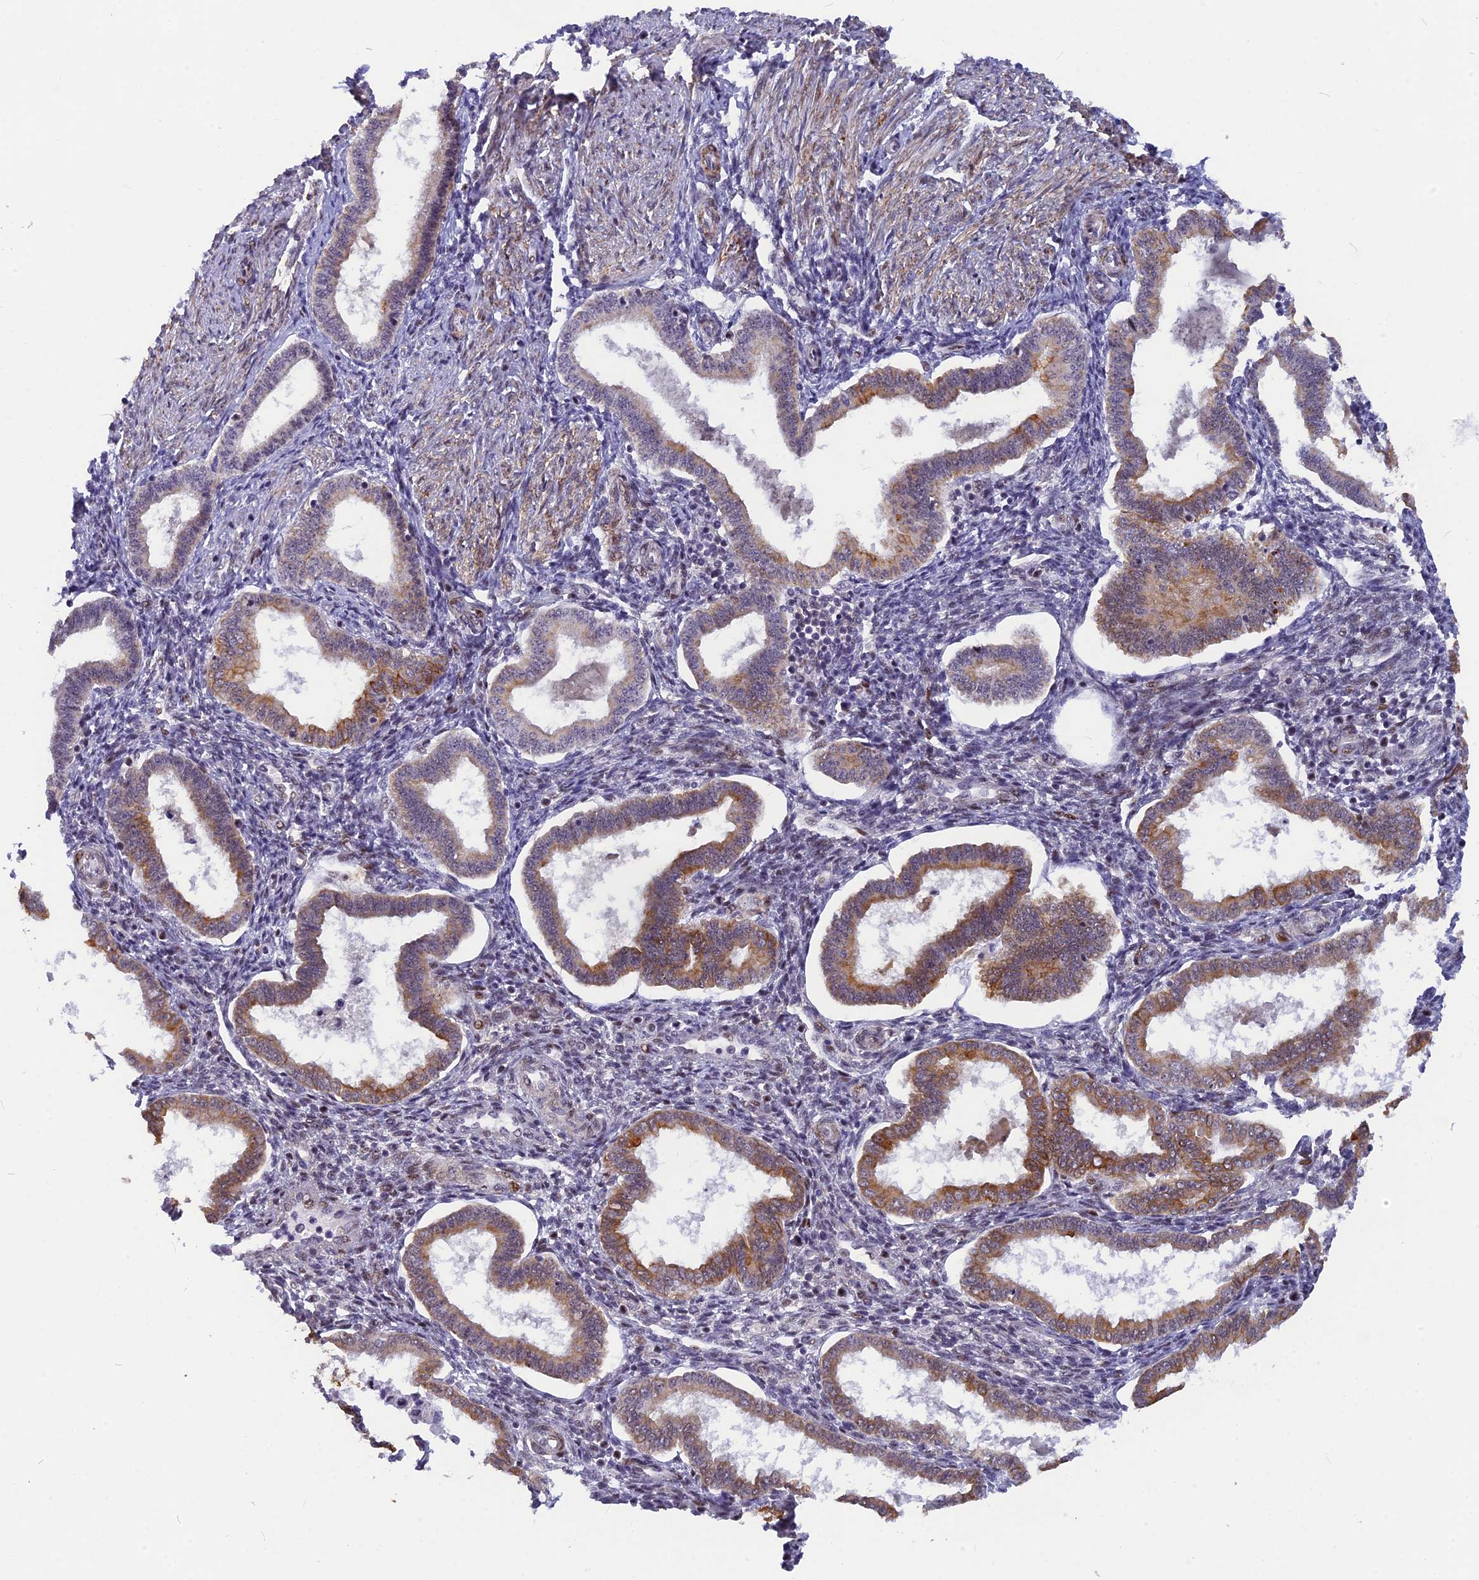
{"staining": {"intensity": "negative", "quantity": "none", "location": "none"}, "tissue": "endometrium", "cell_type": "Cells in endometrial stroma", "image_type": "normal", "snomed": [{"axis": "morphology", "description": "Normal tissue, NOS"}, {"axis": "topography", "description": "Endometrium"}], "caption": "This is an immunohistochemistry (IHC) histopathology image of unremarkable endometrium. There is no expression in cells in endometrial stroma.", "gene": "ANKRD34B", "patient": {"sex": "female", "age": 24}}